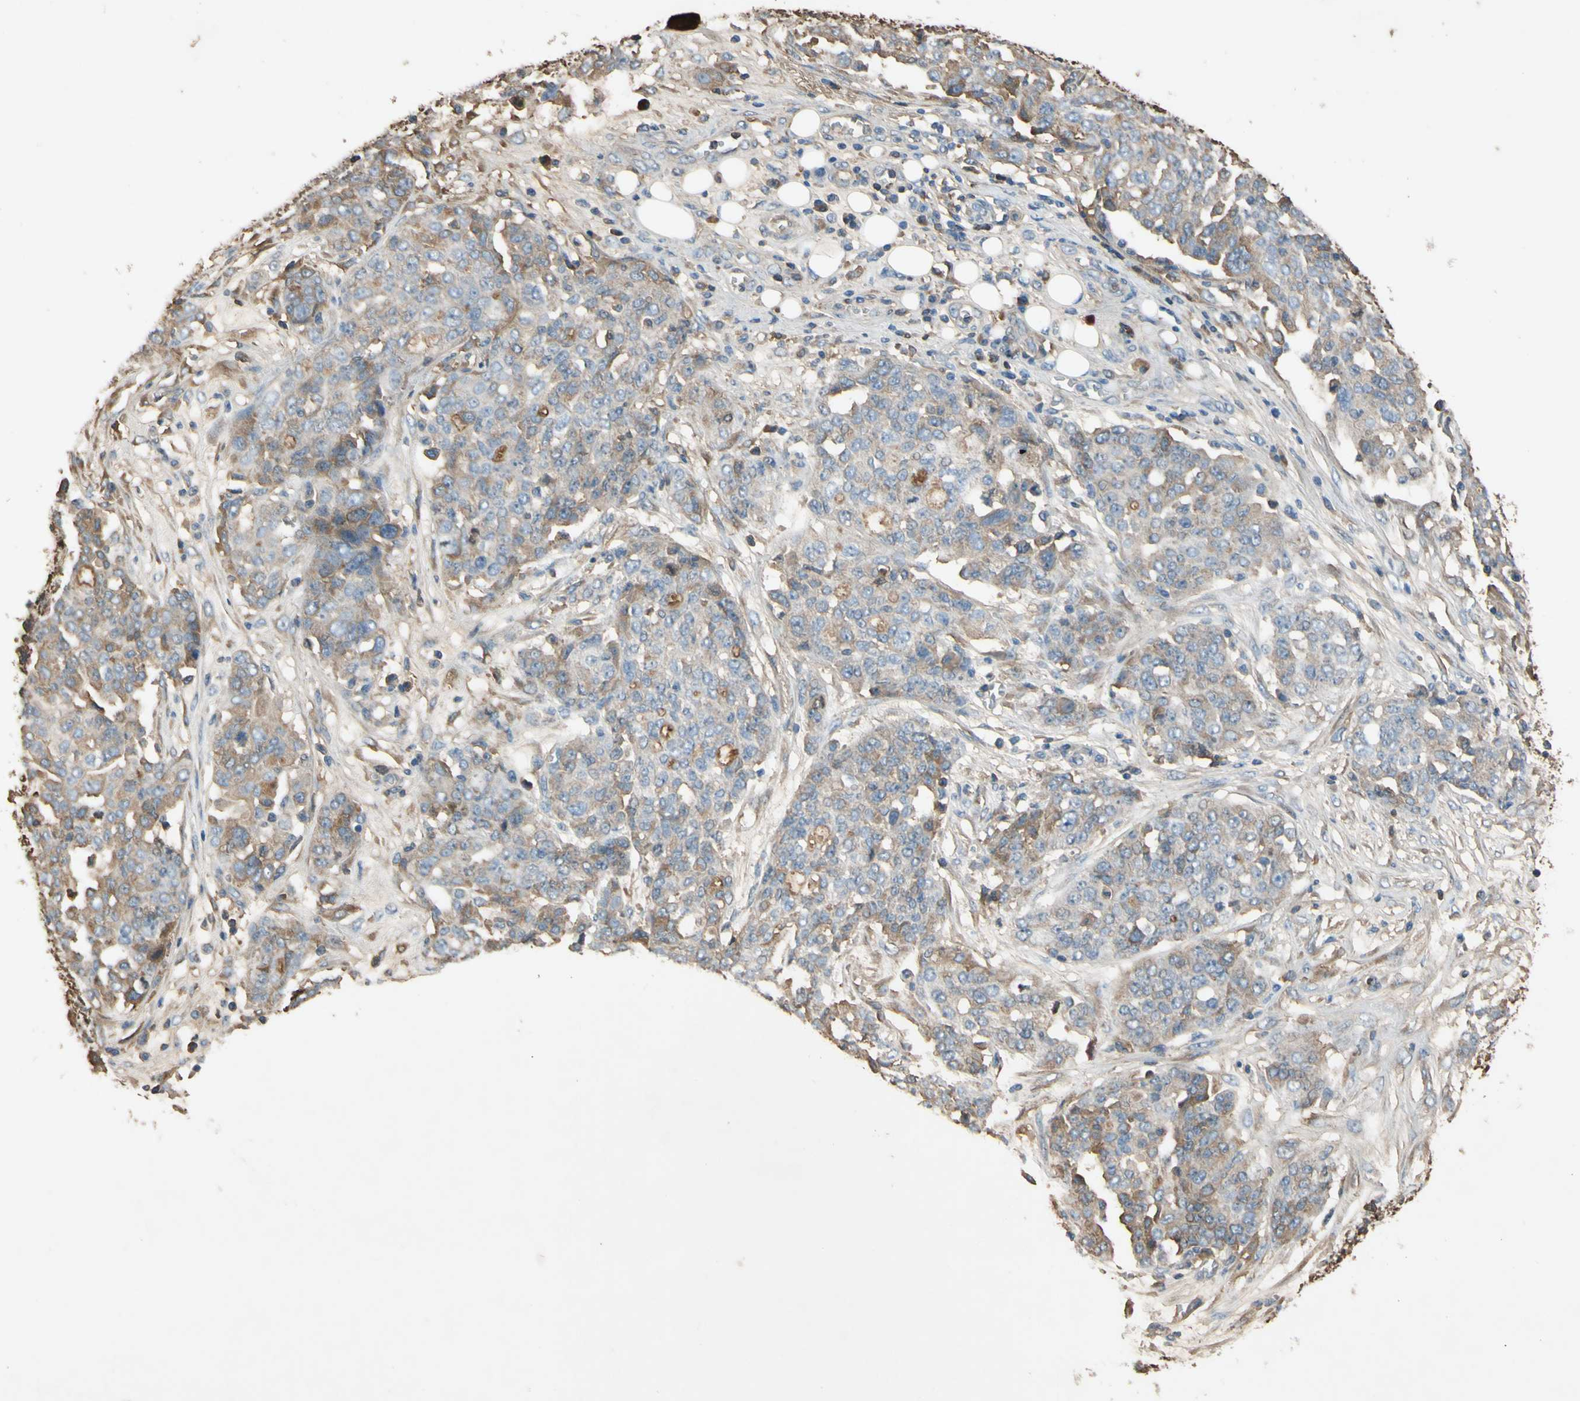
{"staining": {"intensity": "weak", "quantity": ">75%", "location": "cytoplasmic/membranous"}, "tissue": "ovarian cancer", "cell_type": "Tumor cells", "image_type": "cancer", "snomed": [{"axis": "morphology", "description": "Cystadenocarcinoma, serous, NOS"}, {"axis": "topography", "description": "Soft tissue"}, {"axis": "topography", "description": "Ovary"}], "caption": "Immunohistochemistry (IHC) photomicrograph of ovarian cancer stained for a protein (brown), which reveals low levels of weak cytoplasmic/membranous positivity in approximately >75% of tumor cells.", "gene": "TIMP2", "patient": {"sex": "female", "age": 57}}